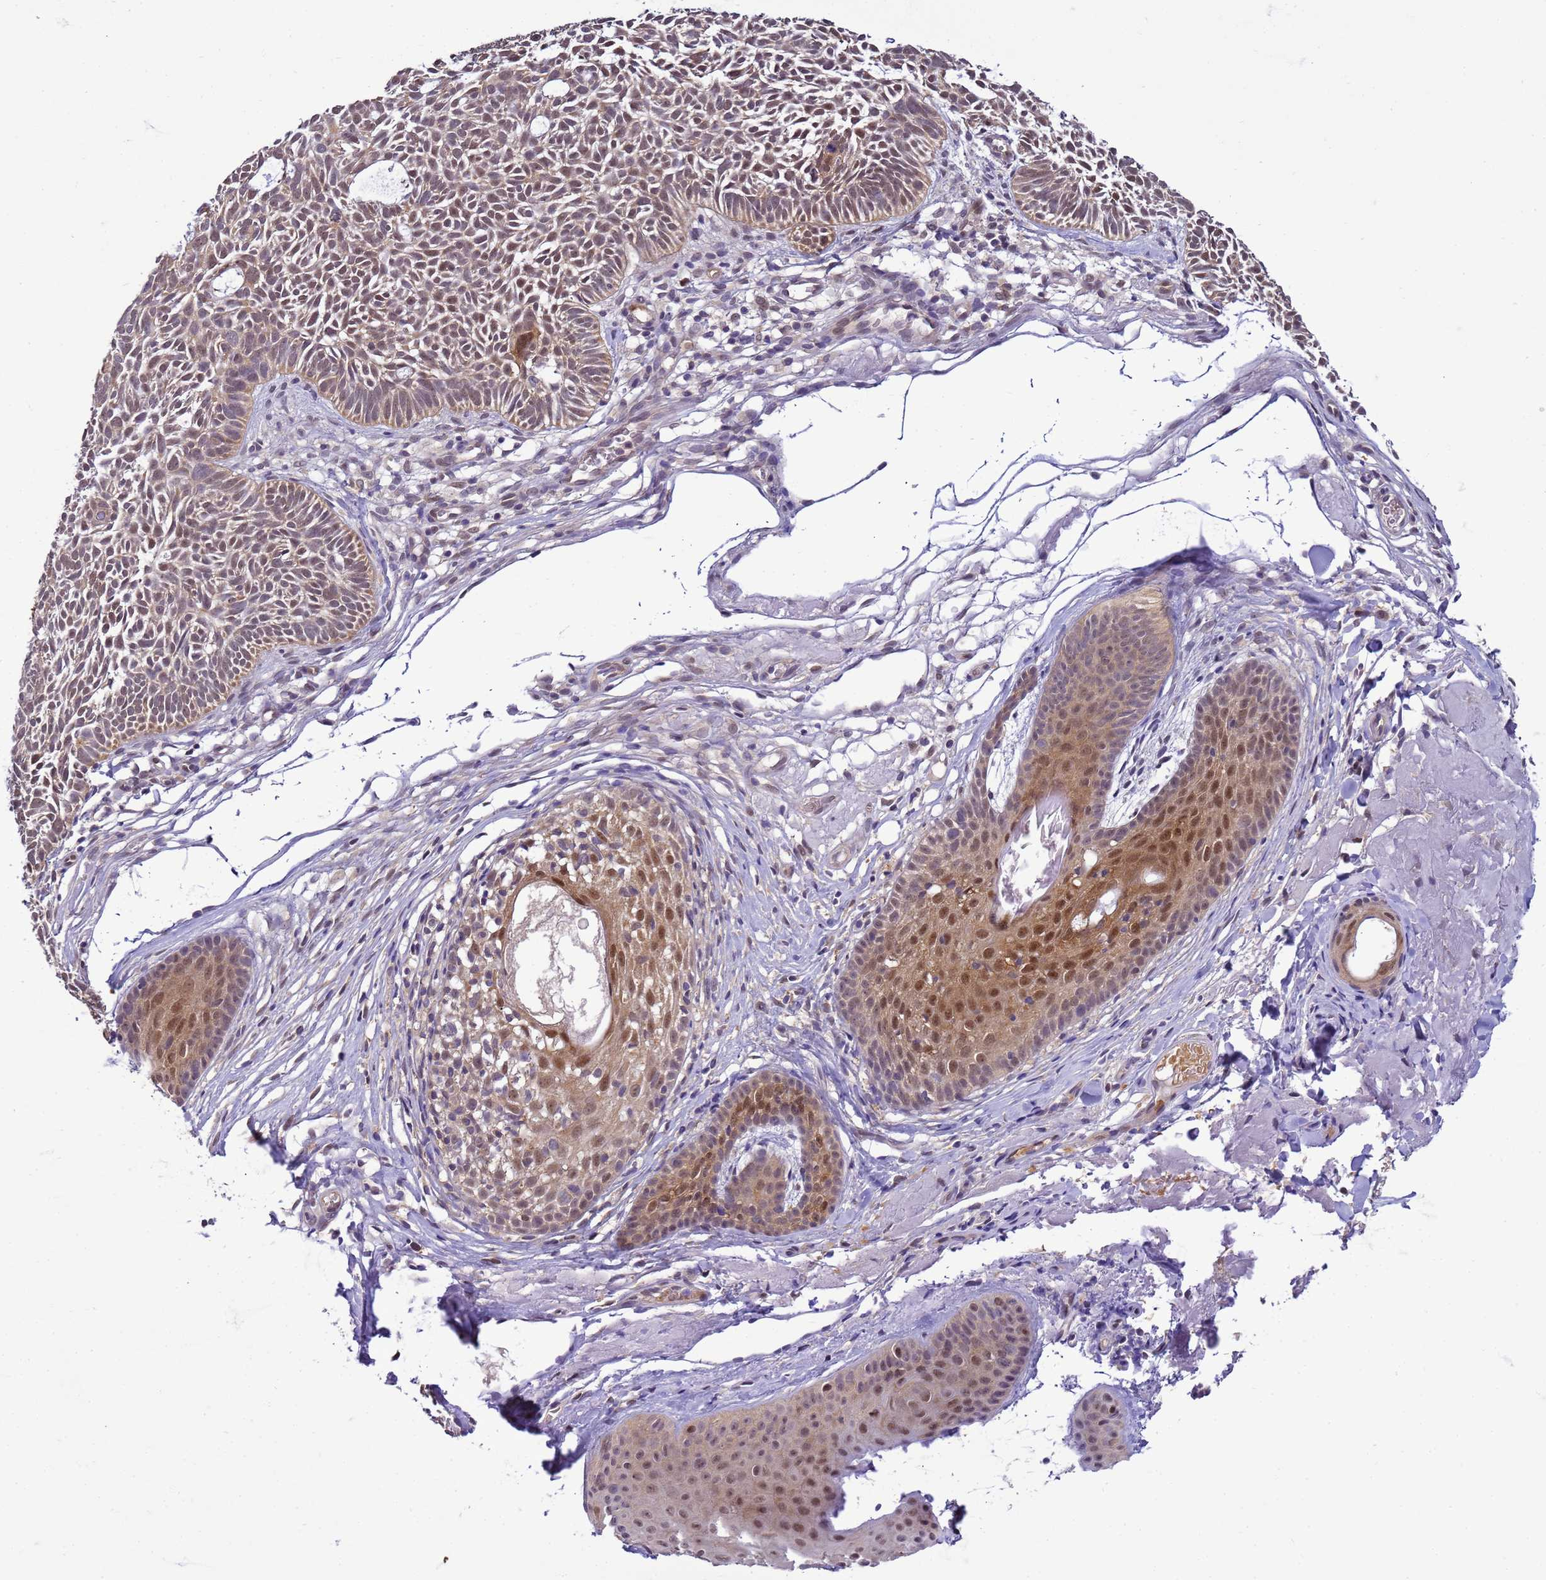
{"staining": {"intensity": "moderate", "quantity": ">75%", "location": "cytoplasmic/membranous,nuclear"}, "tissue": "skin cancer", "cell_type": "Tumor cells", "image_type": "cancer", "snomed": [{"axis": "morphology", "description": "Basal cell carcinoma"}, {"axis": "topography", "description": "Skin"}], "caption": "Immunohistochemical staining of human skin cancer exhibits moderate cytoplasmic/membranous and nuclear protein positivity in approximately >75% of tumor cells.", "gene": "DDI2", "patient": {"sex": "male", "age": 69}}